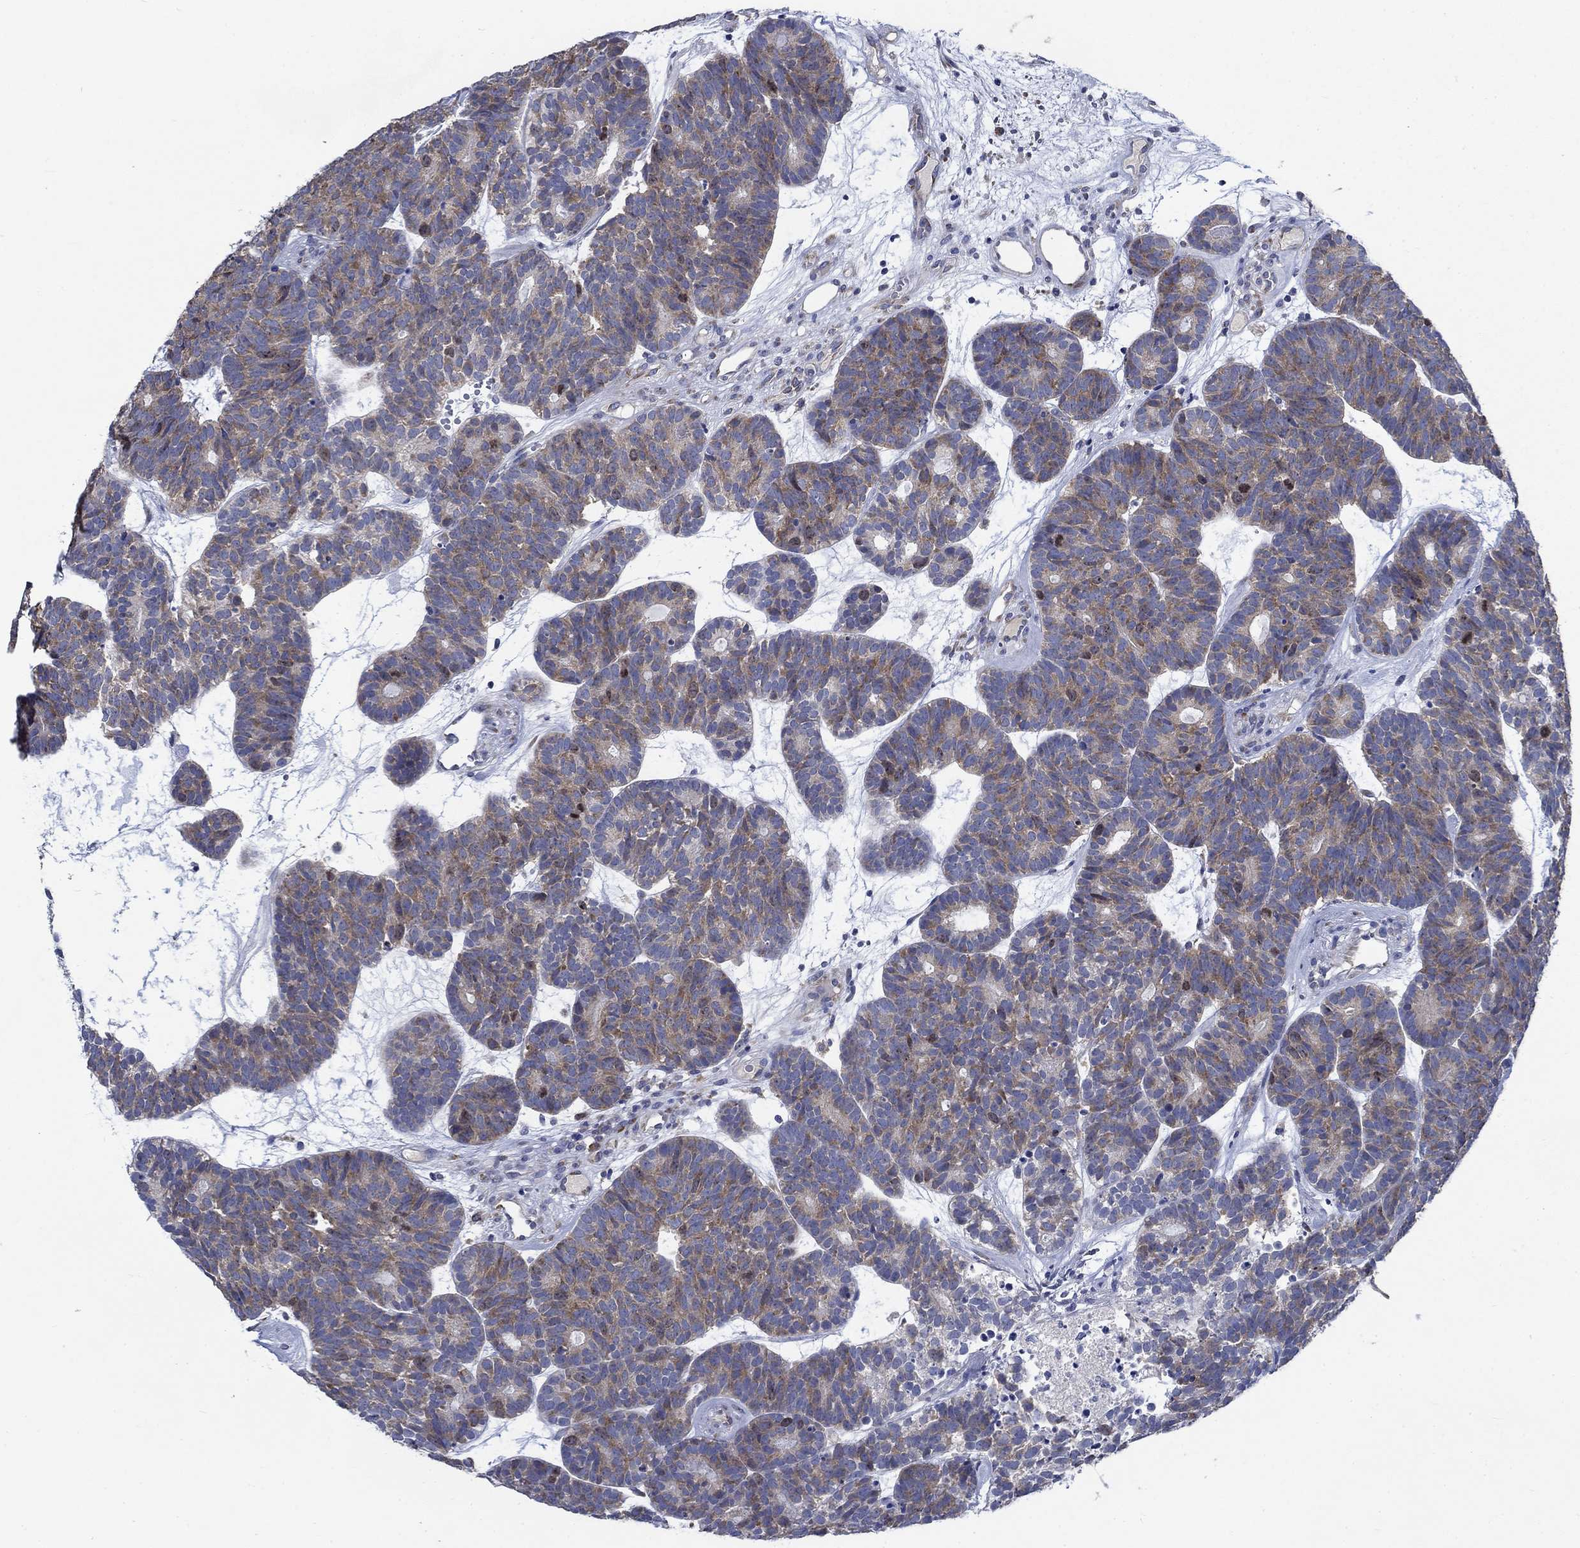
{"staining": {"intensity": "weak", "quantity": ">75%", "location": "cytoplasmic/membranous"}, "tissue": "head and neck cancer", "cell_type": "Tumor cells", "image_type": "cancer", "snomed": [{"axis": "morphology", "description": "Adenocarcinoma, NOS"}, {"axis": "topography", "description": "Head-Neck"}], "caption": "A high-resolution image shows immunohistochemistry (IHC) staining of head and neck adenocarcinoma, which displays weak cytoplasmic/membranous expression in about >75% of tumor cells.", "gene": "MMP24", "patient": {"sex": "female", "age": 81}}